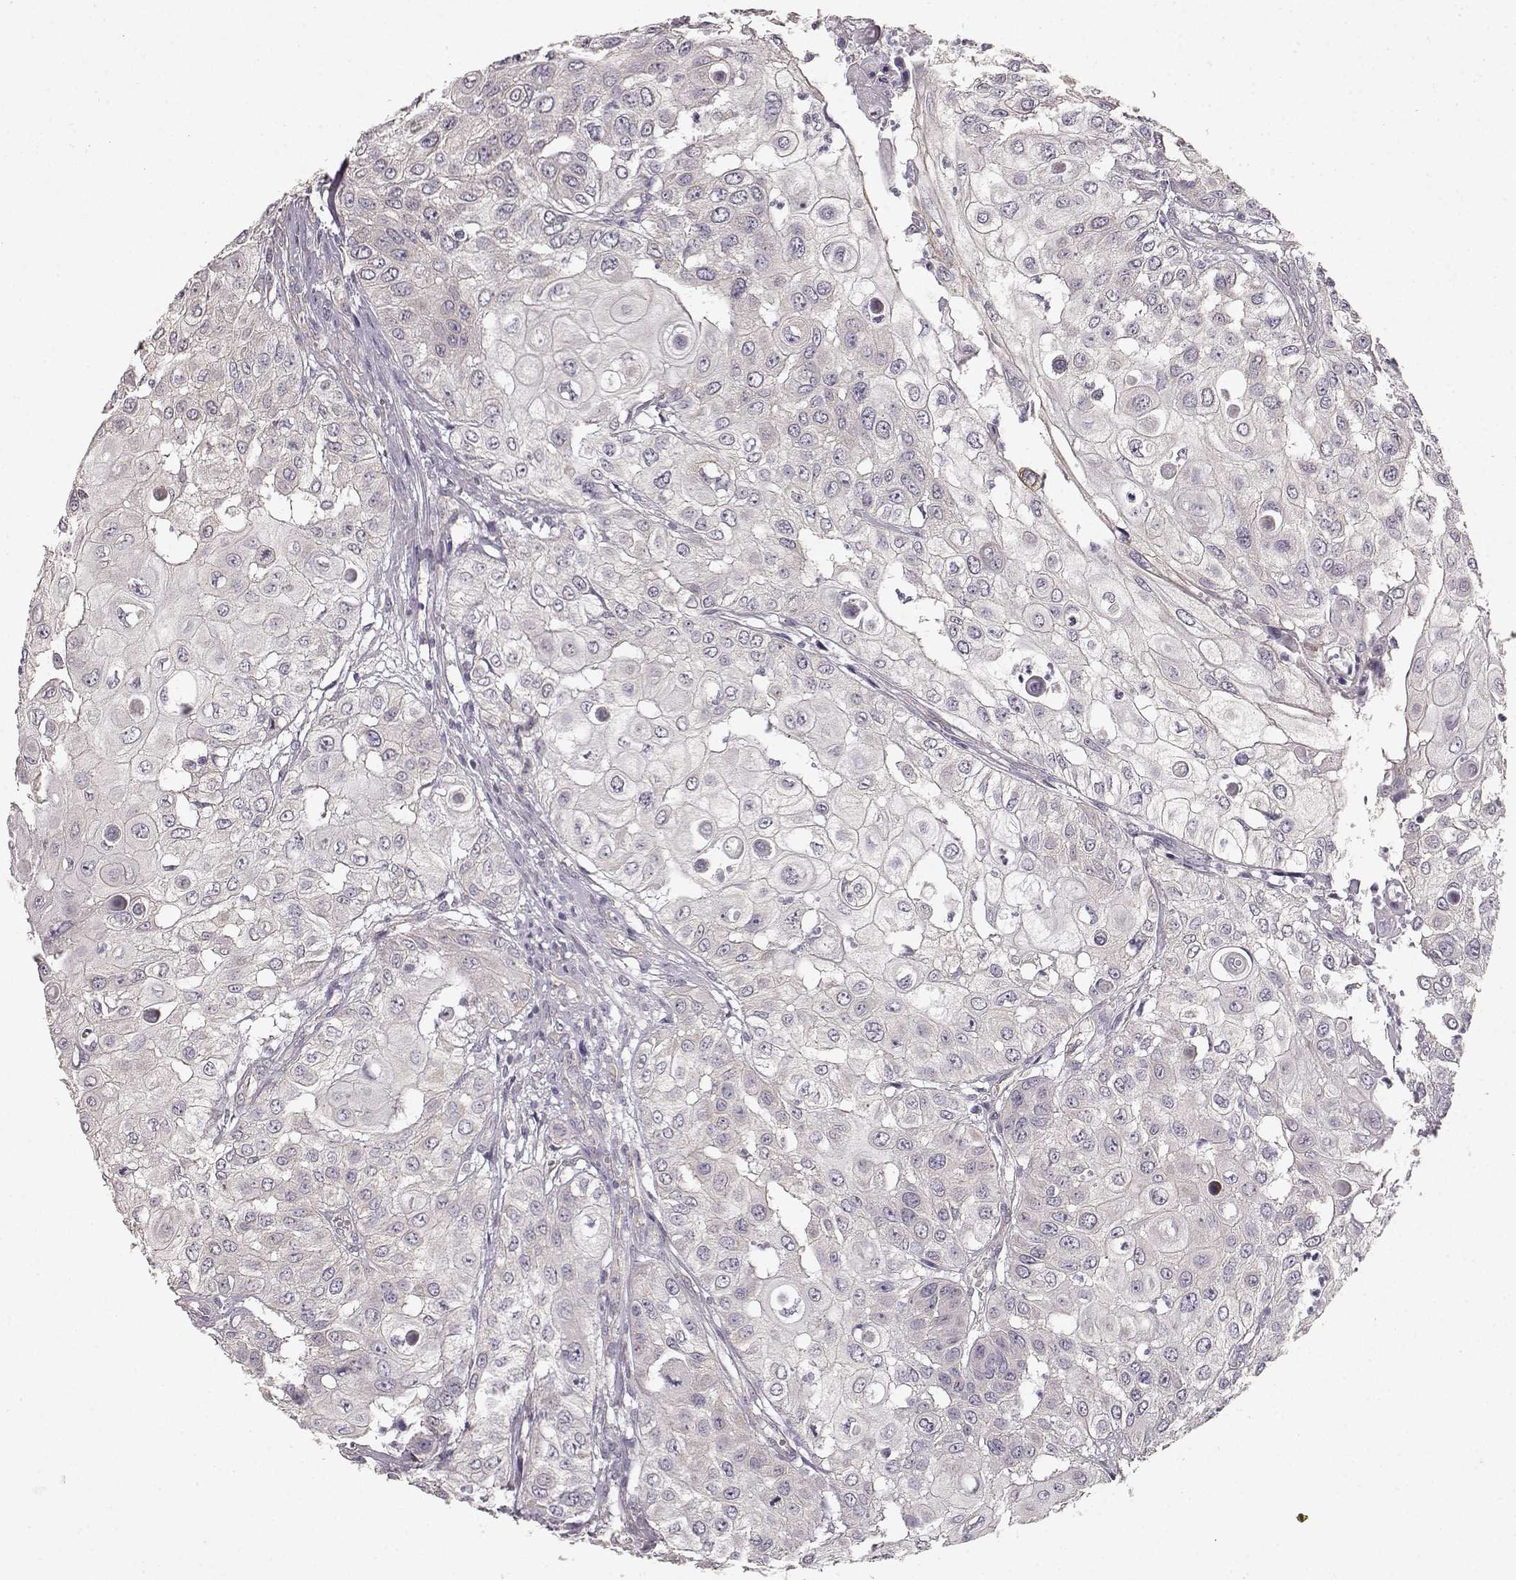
{"staining": {"intensity": "negative", "quantity": "none", "location": "none"}, "tissue": "urothelial cancer", "cell_type": "Tumor cells", "image_type": "cancer", "snomed": [{"axis": "morphology", "description": "Urothelial carcinoma, High grade"}, {"axis": "topography", "description": "Urinary bladder"}], "caption": "Protein analysis of urothelial cancer exhibits no significant positivity in tumor cells. (Brightfield microscopy of DAB (3,3'-diaminobenzidine) immunohistochemistry (IHC) at high magnification).", "gene": "ERBB3", "patient": {"sex": "female", "age": 79}}